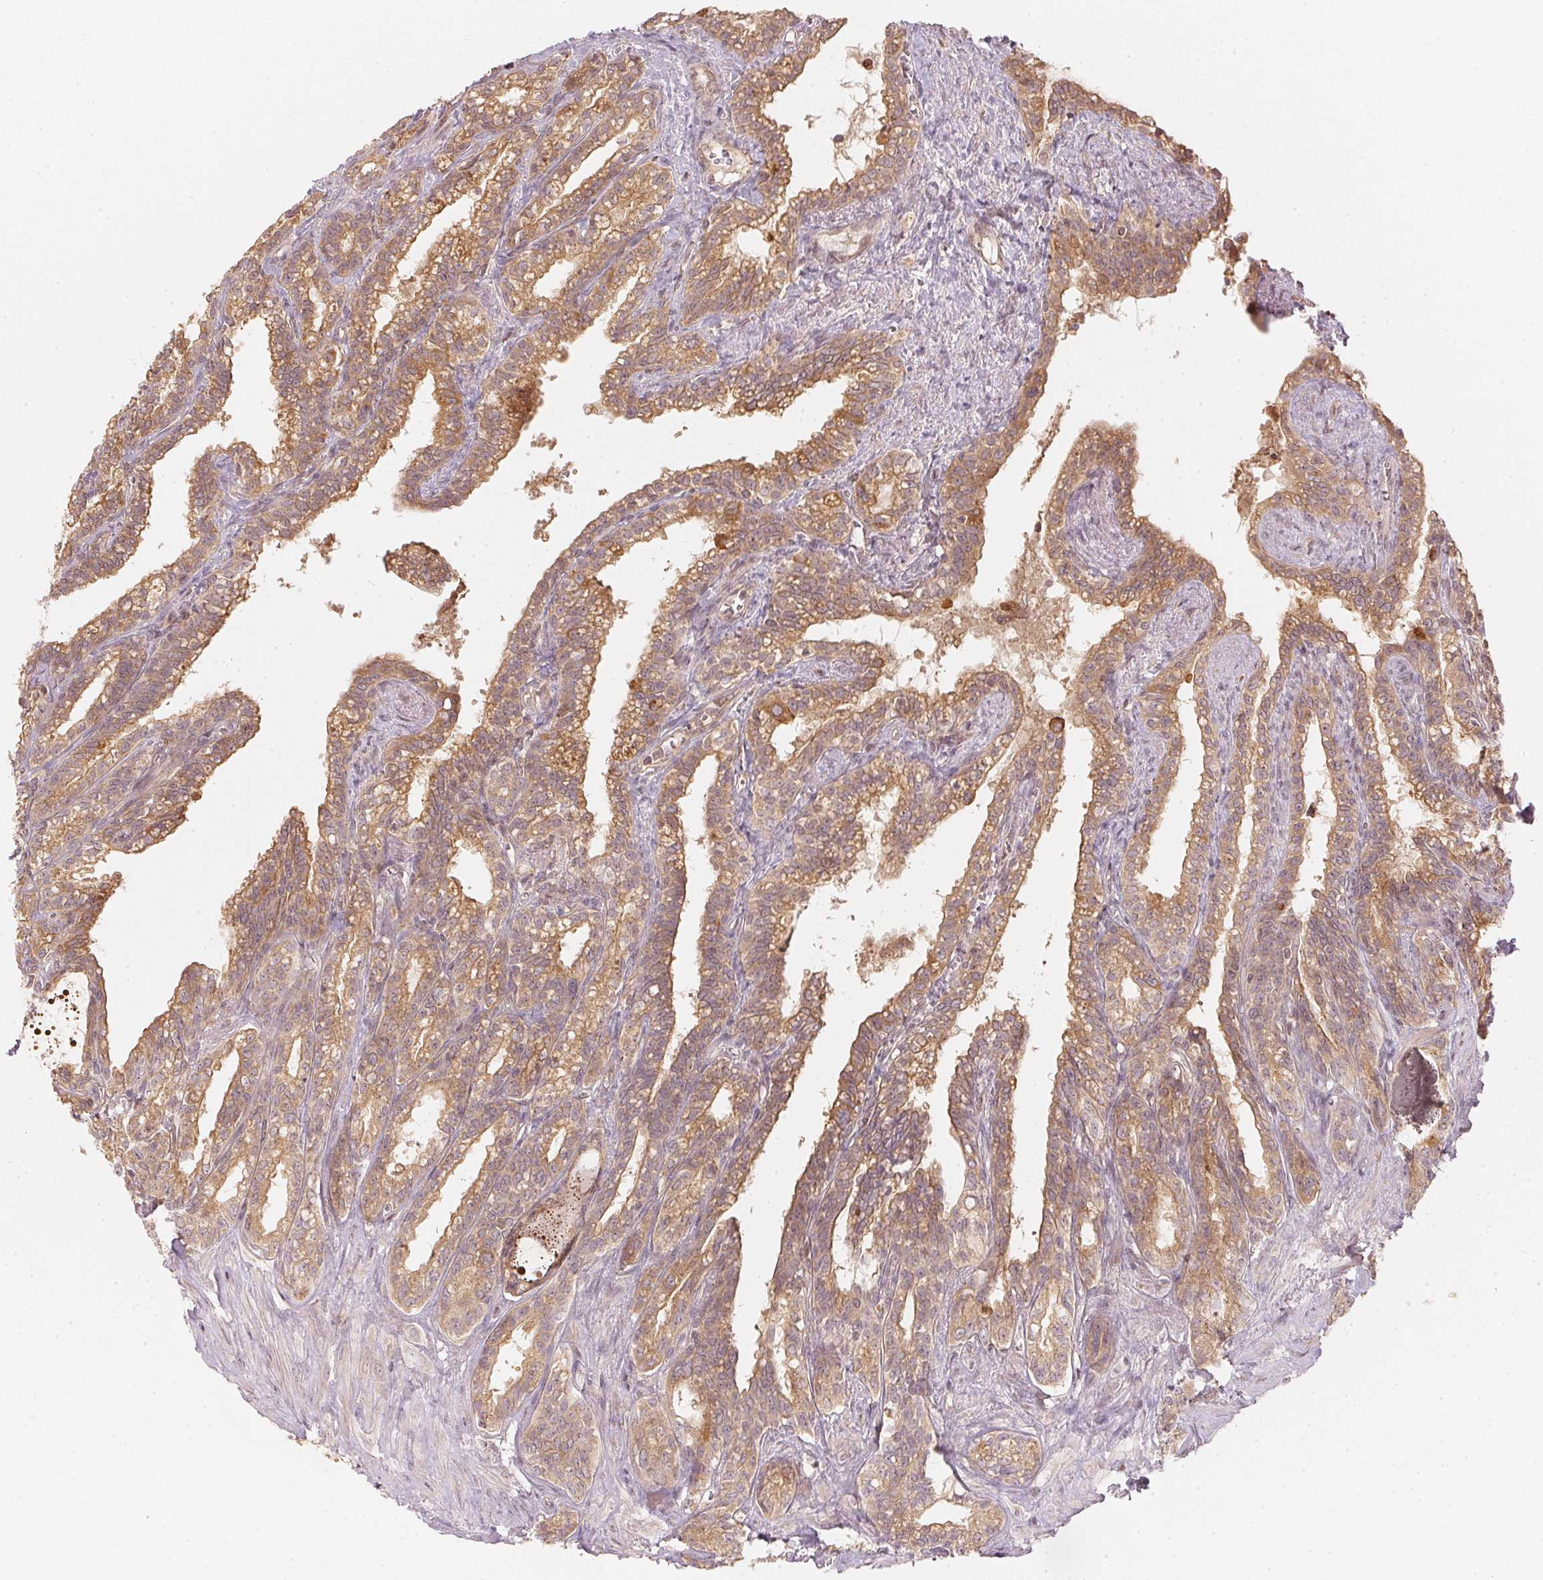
{"staining": {"intensity": "moderate", "quantity": ">75%", "location": "cytoplasmic/membranous"}, "tissue": "seminal vesicle", "cell_type": "Glandular cells", "image_type": "normal", "snomed": [{"axis": "morphology", "description": "Normal tissue, NOS"}, {"axis": "morphology", "description": "Urothelial carcinoma, NOS"}, {"axis": "topography", "description": "Urinary bladder"}, {"axis": "topography", "description": "Seminal veicle"}], "caption": "Seminal vesicle stained with a brown dye exhibits moderate cytoplasmic/membranous positive staining in about >75% of glandular cells.", "gene": "WDR54", "patient": {"sex": "male", "age": 76}}